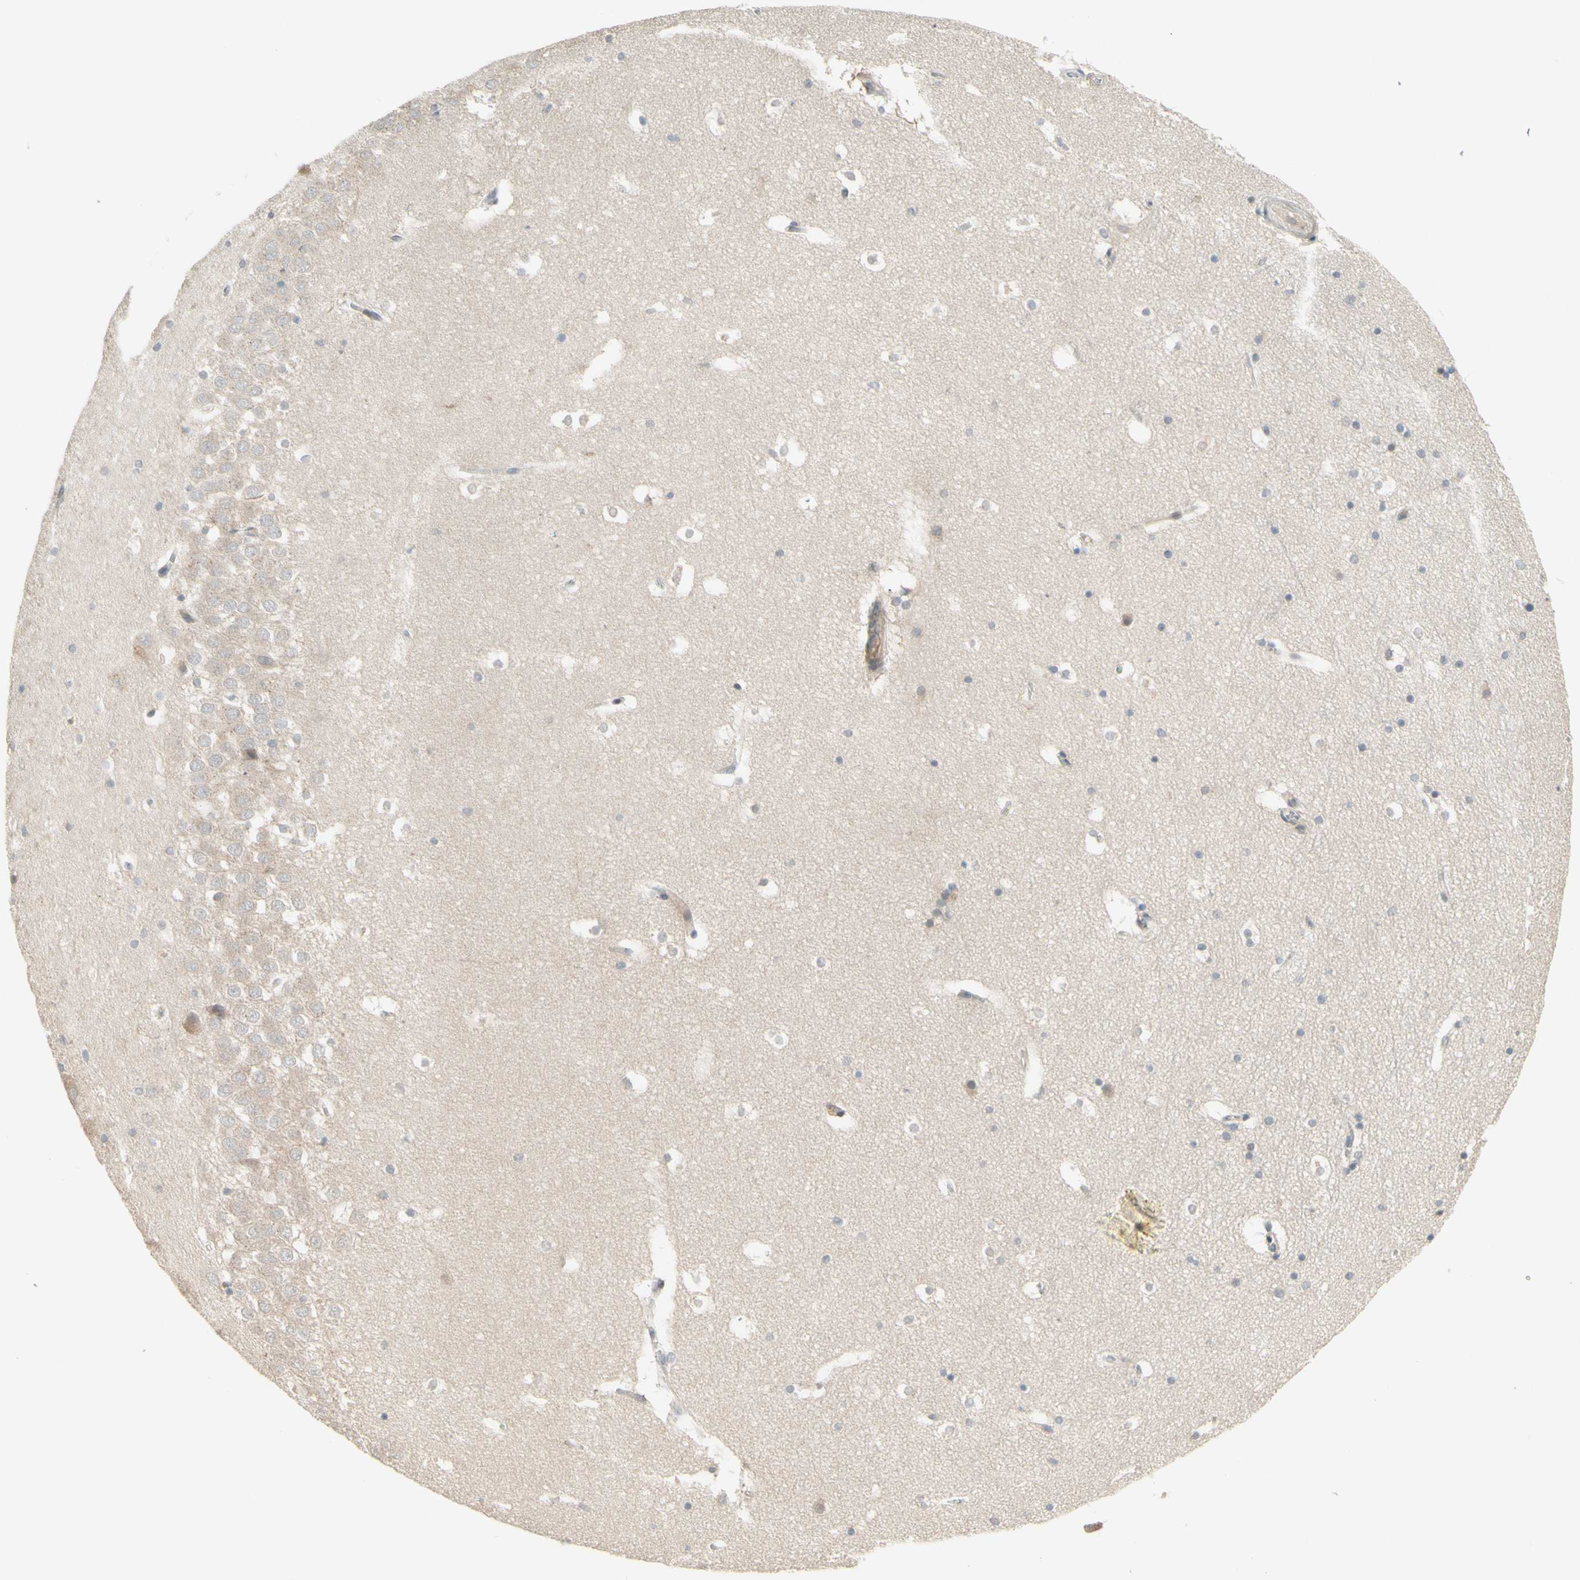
{"staining": {"intensity": "weak", "quantity": "<25%", "location": "cytoplasmic/membranous"}, "tissue": "hippocampus", "cell_type": "Glial cells", "image_type": "normal", "snomed": [{"axis": "morphology", "description": "Normal tissue, NOS"}, {"axis": "topography", "description": "Hippocampus"}], "caption": "DAB (3,3'-diaminobenzidine) immunohistochemical staining of normal human hippocampus reveals no significant positivity in glial cells. (Brightfield microscopy of DAB (3,3'-diaminobenzidine) immunohistochemistry (IHC) at high magnification).", "gene": "ZW10", "patient": {"sex": "male", "age": 45}}